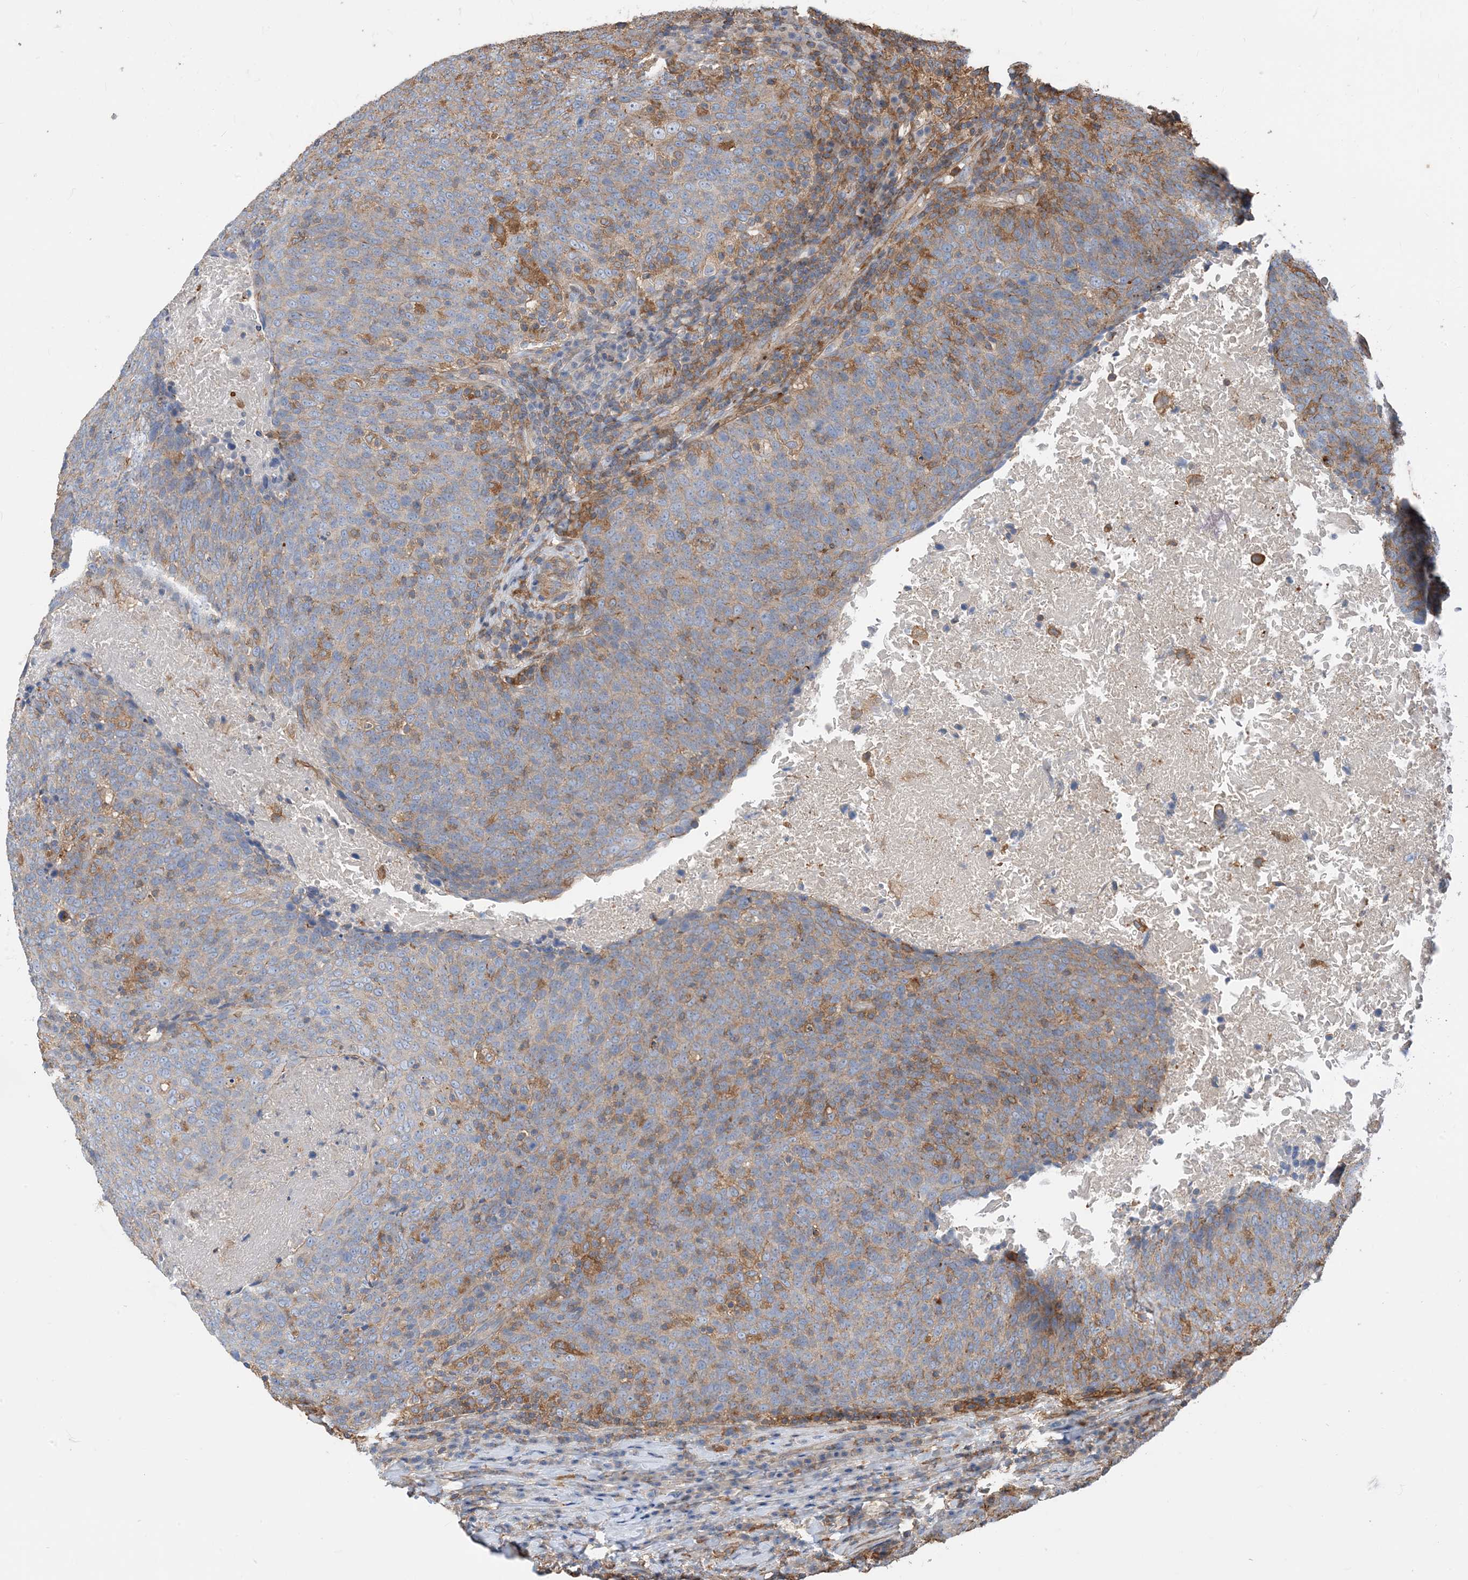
{"staining": {"intensity": "moderate", "quantity": "<25%", "location": "cytoplasmic/membranous"}, "tissue": "head and neck cancer", "cell_type": "Tumor cells", "image_type": "cancer", "snomed": [{"axis": "morphology", "description": "Squamous cell carcinoma, NOS"}, {"axis": "morphology", "description": "Squamous cell carcinoma, metastatic, NOS"}, {"axis": "topography", "description": "Lymph node"}, {"axis": "topography", "description": "Head-Neck"}], "caption": "Human head and neck cancer stained with a brown dye shows moderate cytoplasmic/membranous positive positivity in approximately <25% of tumor cells.", "gene": "PARVG", "patient": {"sex": "male", "age": 62}}